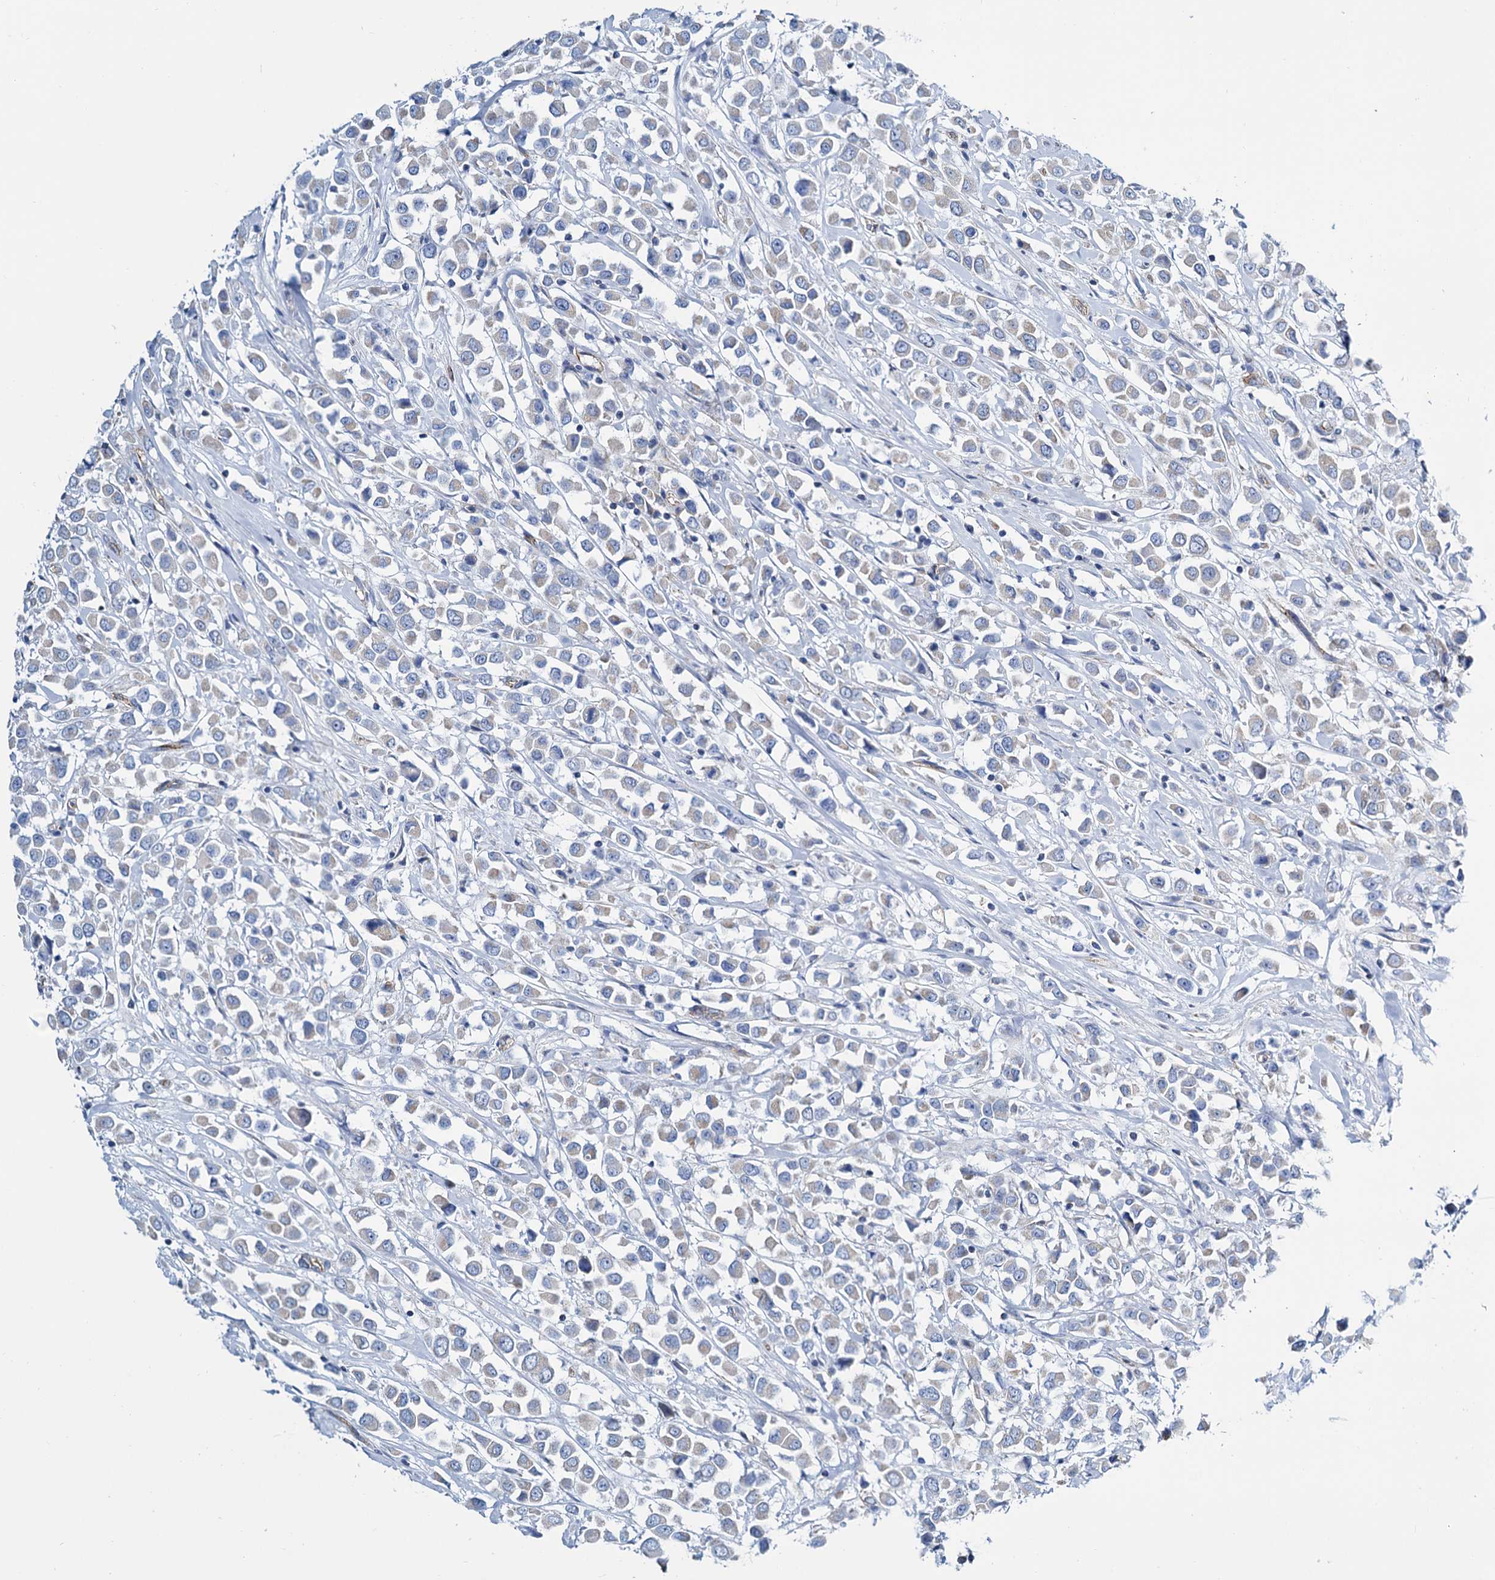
{"staining": {"intensity": "negative", "quantity": "none", "location": "none"}, "tissue": "breast cancer", "cell_type": "Tumor cells", "image_type": "cancer", "snomed": [{"axis": "morphology", "description": "Duct carcinoma"}, {"axis": "topography", "description": "Breast"}], "caption": "Immunohistochemical staining of human breast invasive ductal carcinoma exhibits no significant expression in tumor cells.", "gene": "SLC1A3", "patient": {"sex": "female", "age": 61}}